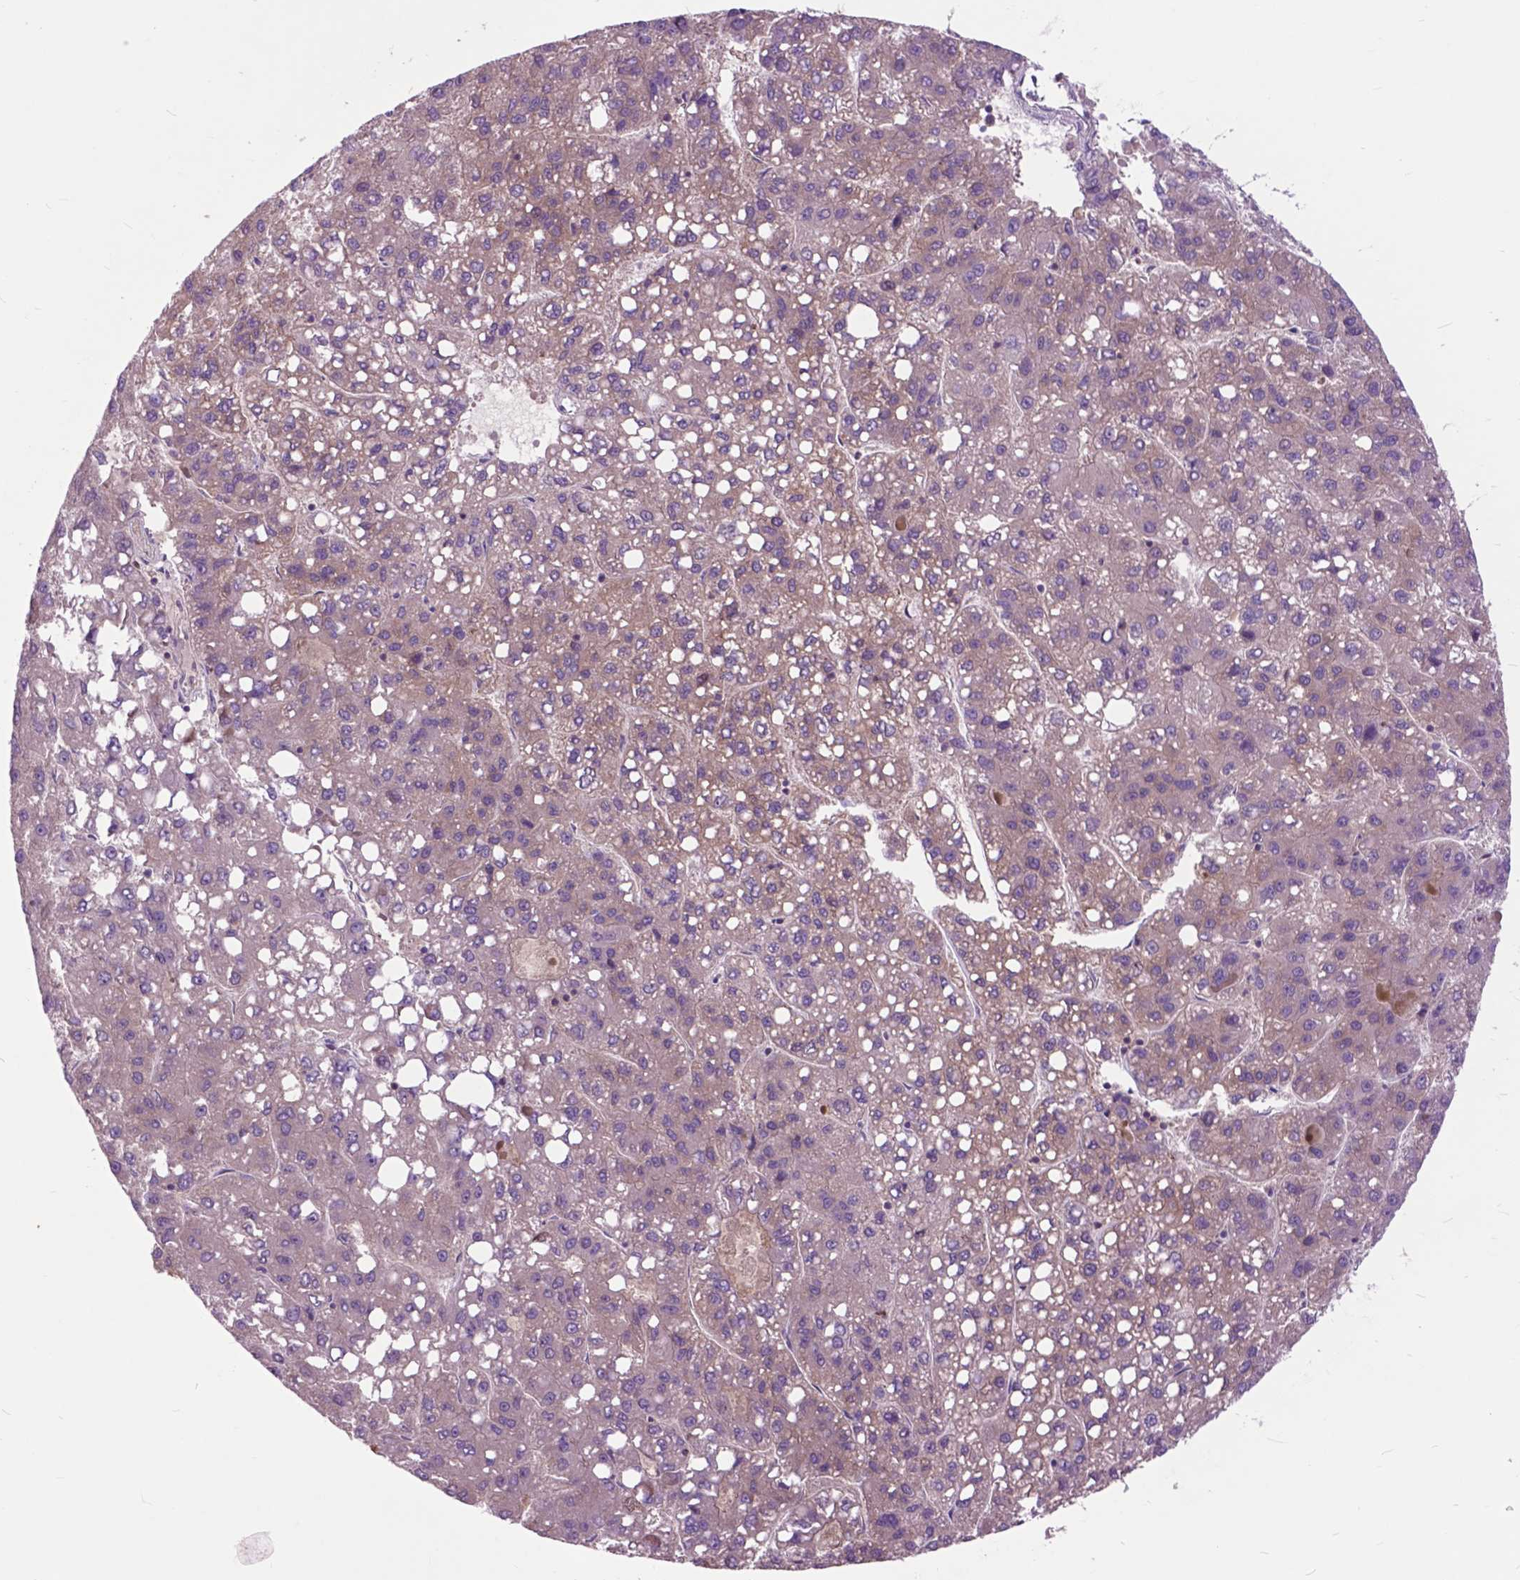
{"staining": {"intensity": "weak", "quantity": ">75%", "location": "cytoplasmic/membranous"}, "tissue": "liver cancer", "cell_type": "Tumor cells", "image_type": "cancer", "snomed": [{"axis": "morphology", "description": "Carcinoma, Hepatocellular, NOS"}, {"axis": "topography", "description": "Liver"}], "caption": "Approximately >75% of tumor cells in human liver cancer (hepatocellular carcinoma) show weak cytoplasmic/membranous protein positivity as visualized by brown immunohistochemical staining.", "gene": "ARAF", "patient": {"sex": "female", "age": 82}}